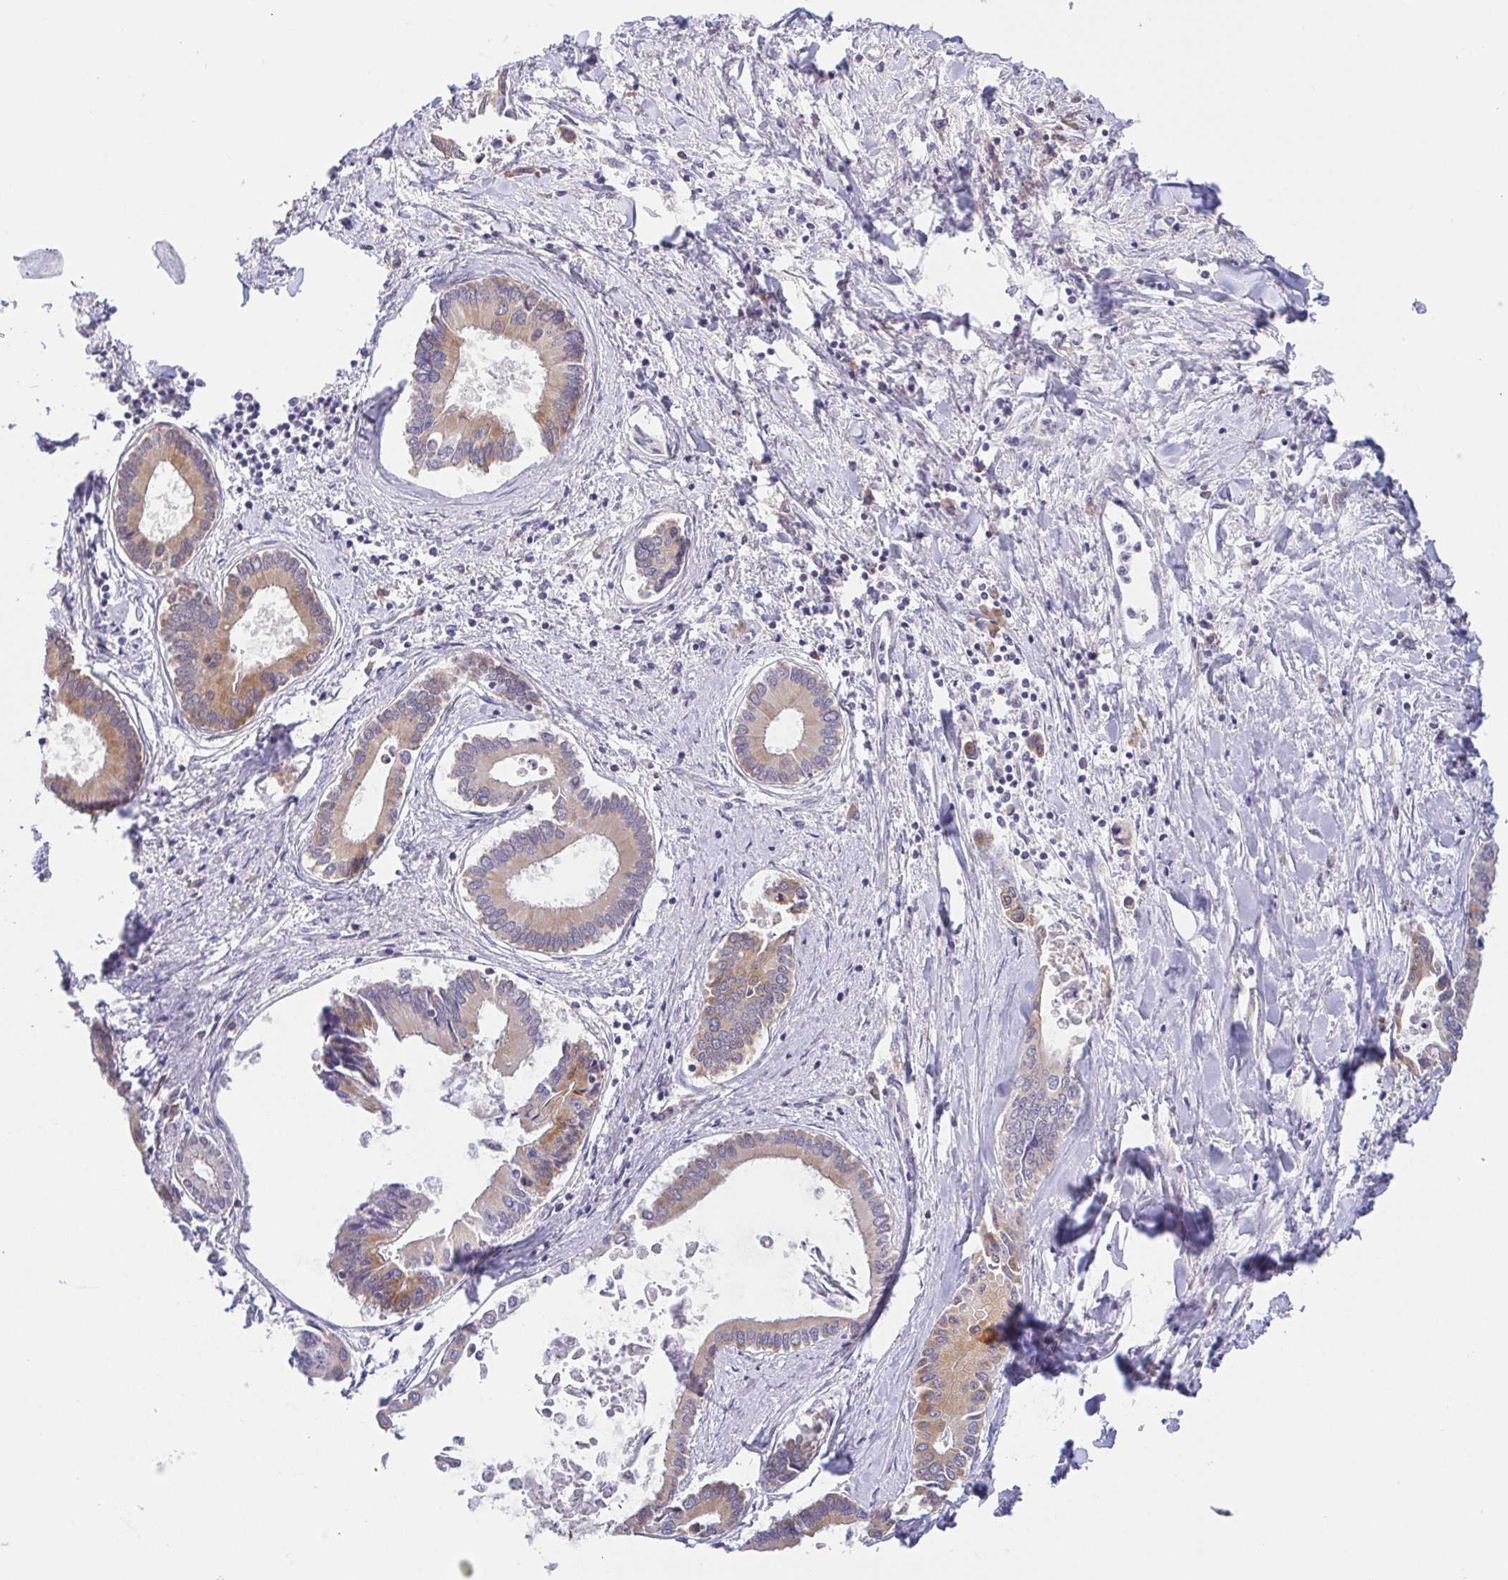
{"staining": {"intensity": "moderate", "quantity": "25%-75%", "location": "cytoplasmic/membranous"}, "tissue": "liver cancer", "cell_type": "Tumor cells", "image_type": "cancer", "snomed": [{"axis": "morphology", "description": "Cholangiocarcinoma"}, {"axis": "topography", "description": "Liver"}], "caption": "Immunohistochemical staining of liver cancer shows medium levels of moderate cytoplasmic/membranous staining in about 25%-75% of tumor cells.", "gene": "BCL2L1", "patient": {"sex": "male", "age": 66}}